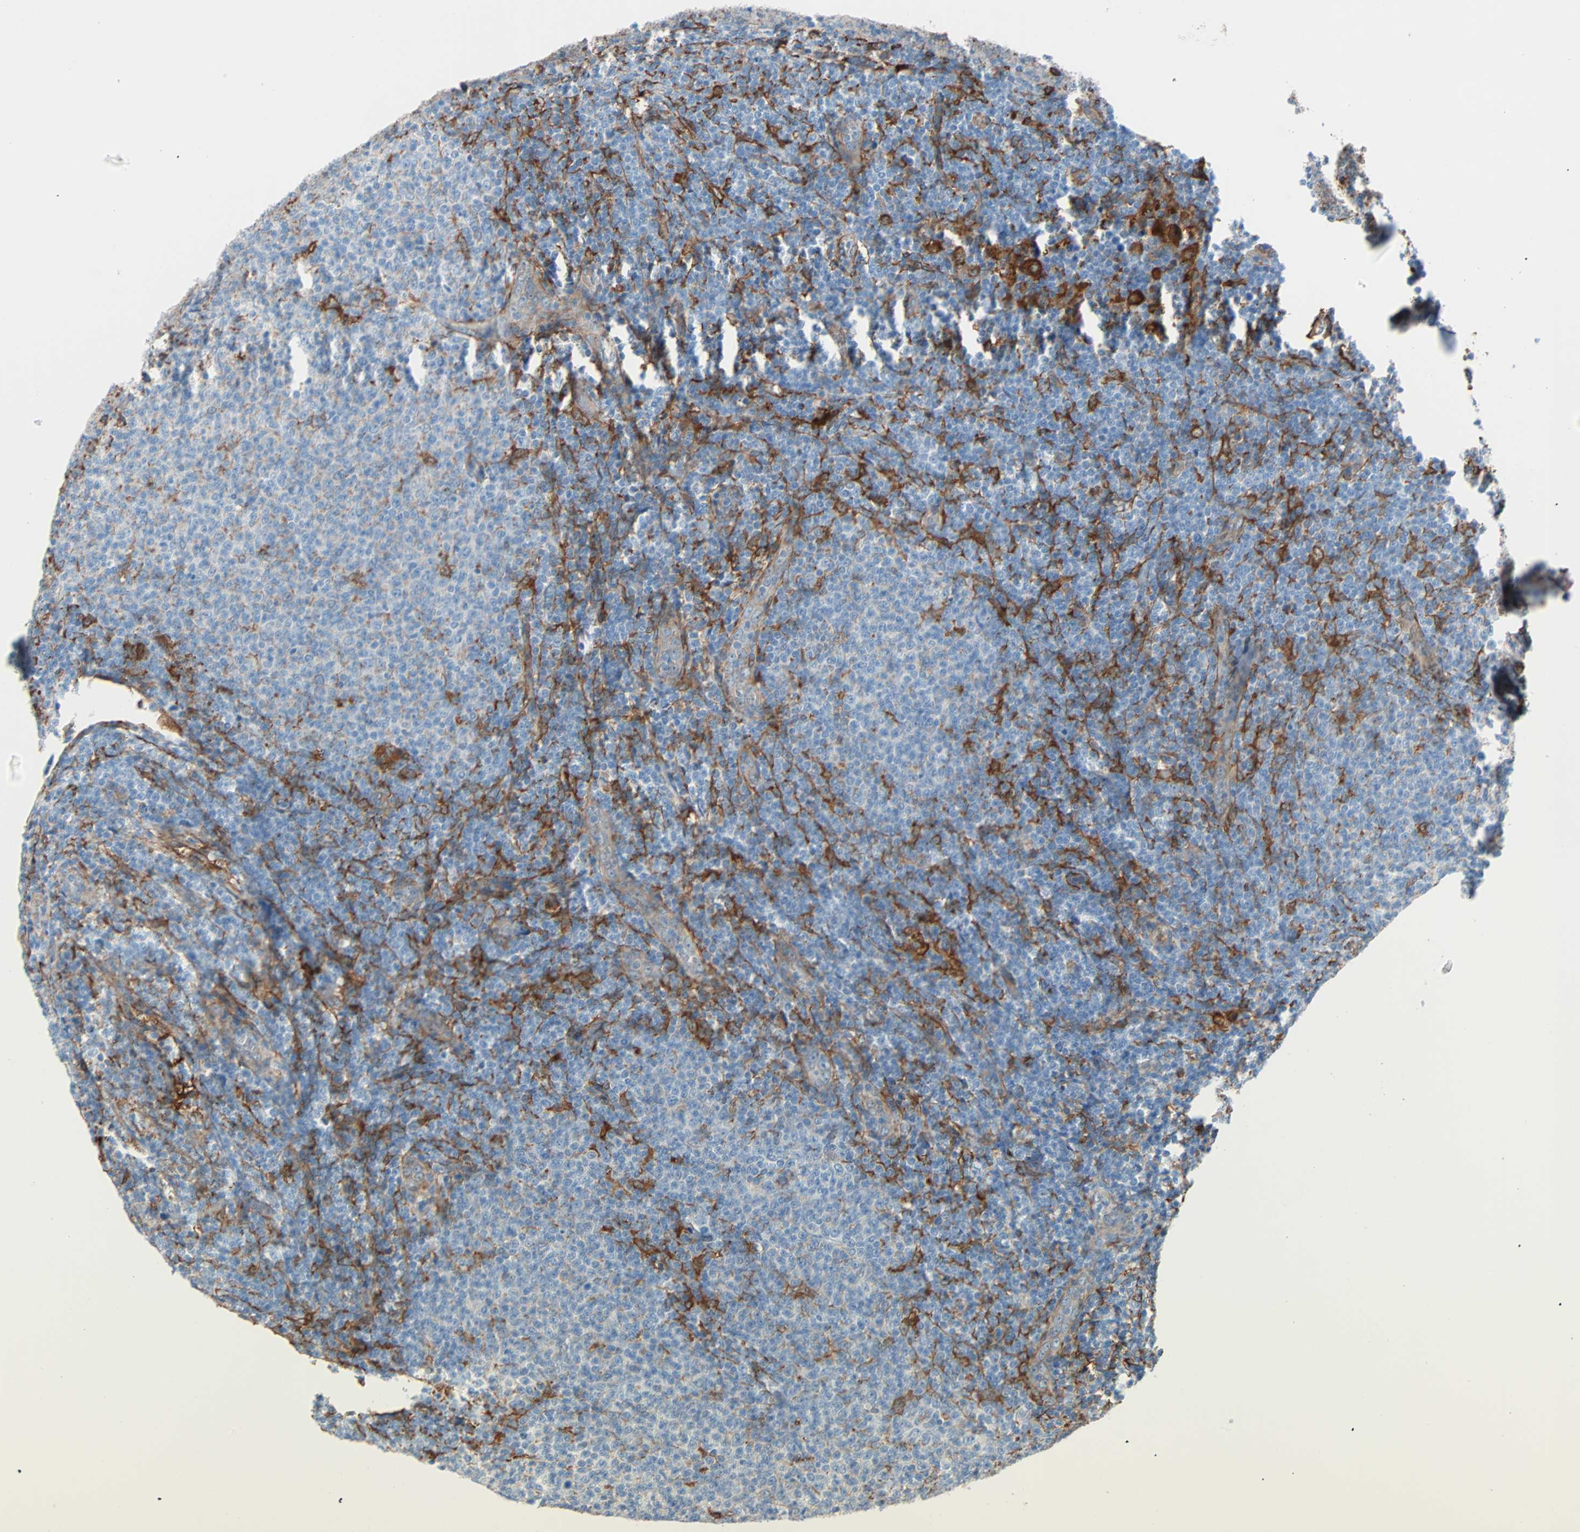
{"staining": {"intensity": "negative", "quantity": "none", "location": "none"}, "tissue": "lymphoma", "cell_type": "Tumor cells", "image_type": "cancer", "snomed": [{"axis": "morphology", "description": "Malignant lymphoma, non-Hodgkin's type, Low grade"}, {"axis": "topography", "description": "Lymph node"}], "caption": "IHC of human malignant lymphoma, non-Hodgkin's type (low-grade) exhibits no positivity in tumor cells.", "gene": "EPB41L2", "patient": {"sex": "male", "age": 66}}